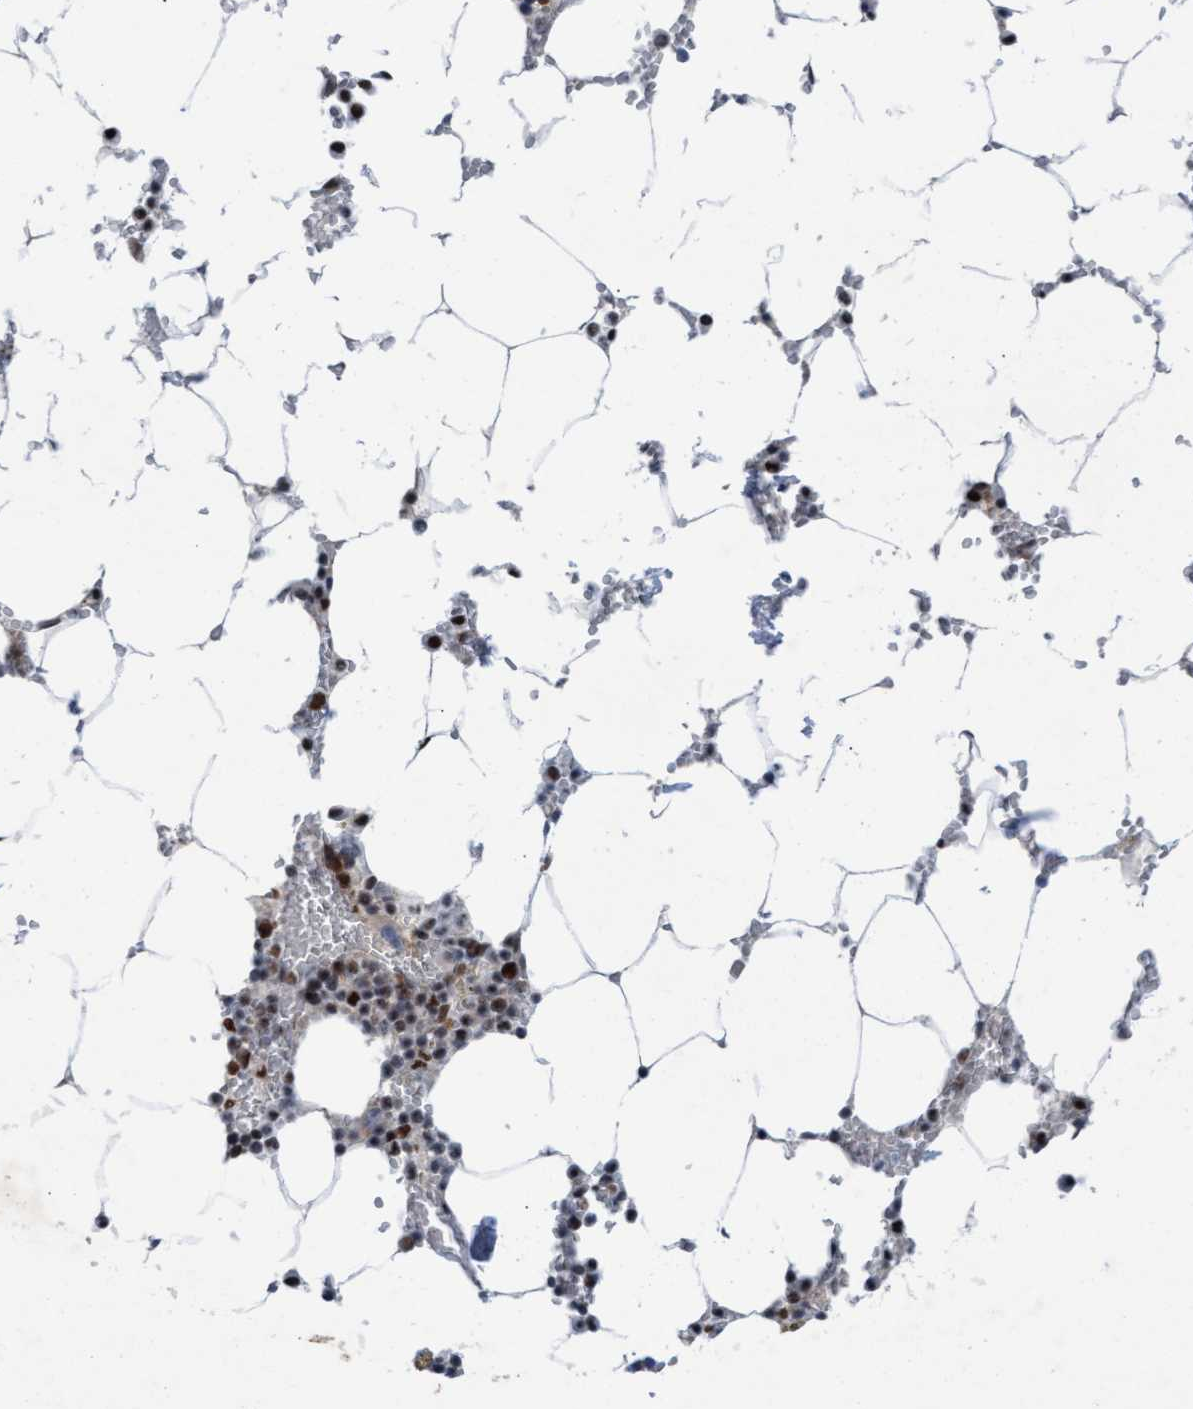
{"staining": {"intensity": "strong", "quantity": "25%-75%", "location": "cytoplasmic/membranous,nuclear"}, "tissue": "bone marrow", "cell_type": "Hematopoietic cells", "image_type": "normal", "snomed": [{"axis": "morphology", "description": "Normal tissue, NOS"}, {"axis": "topography", "description": "Bone marrow"}], "caption": "Immunohistochemical staining of normal human bone marrow shows 25%-75% levels of strong cytoplasmic/membranous,nuclear protein positivity in about 25%-75% of hematopoietic cells. Nuclei are stained in blue.", "gene": "CWC27", "patient": {"sex": "male", "age": 70}}